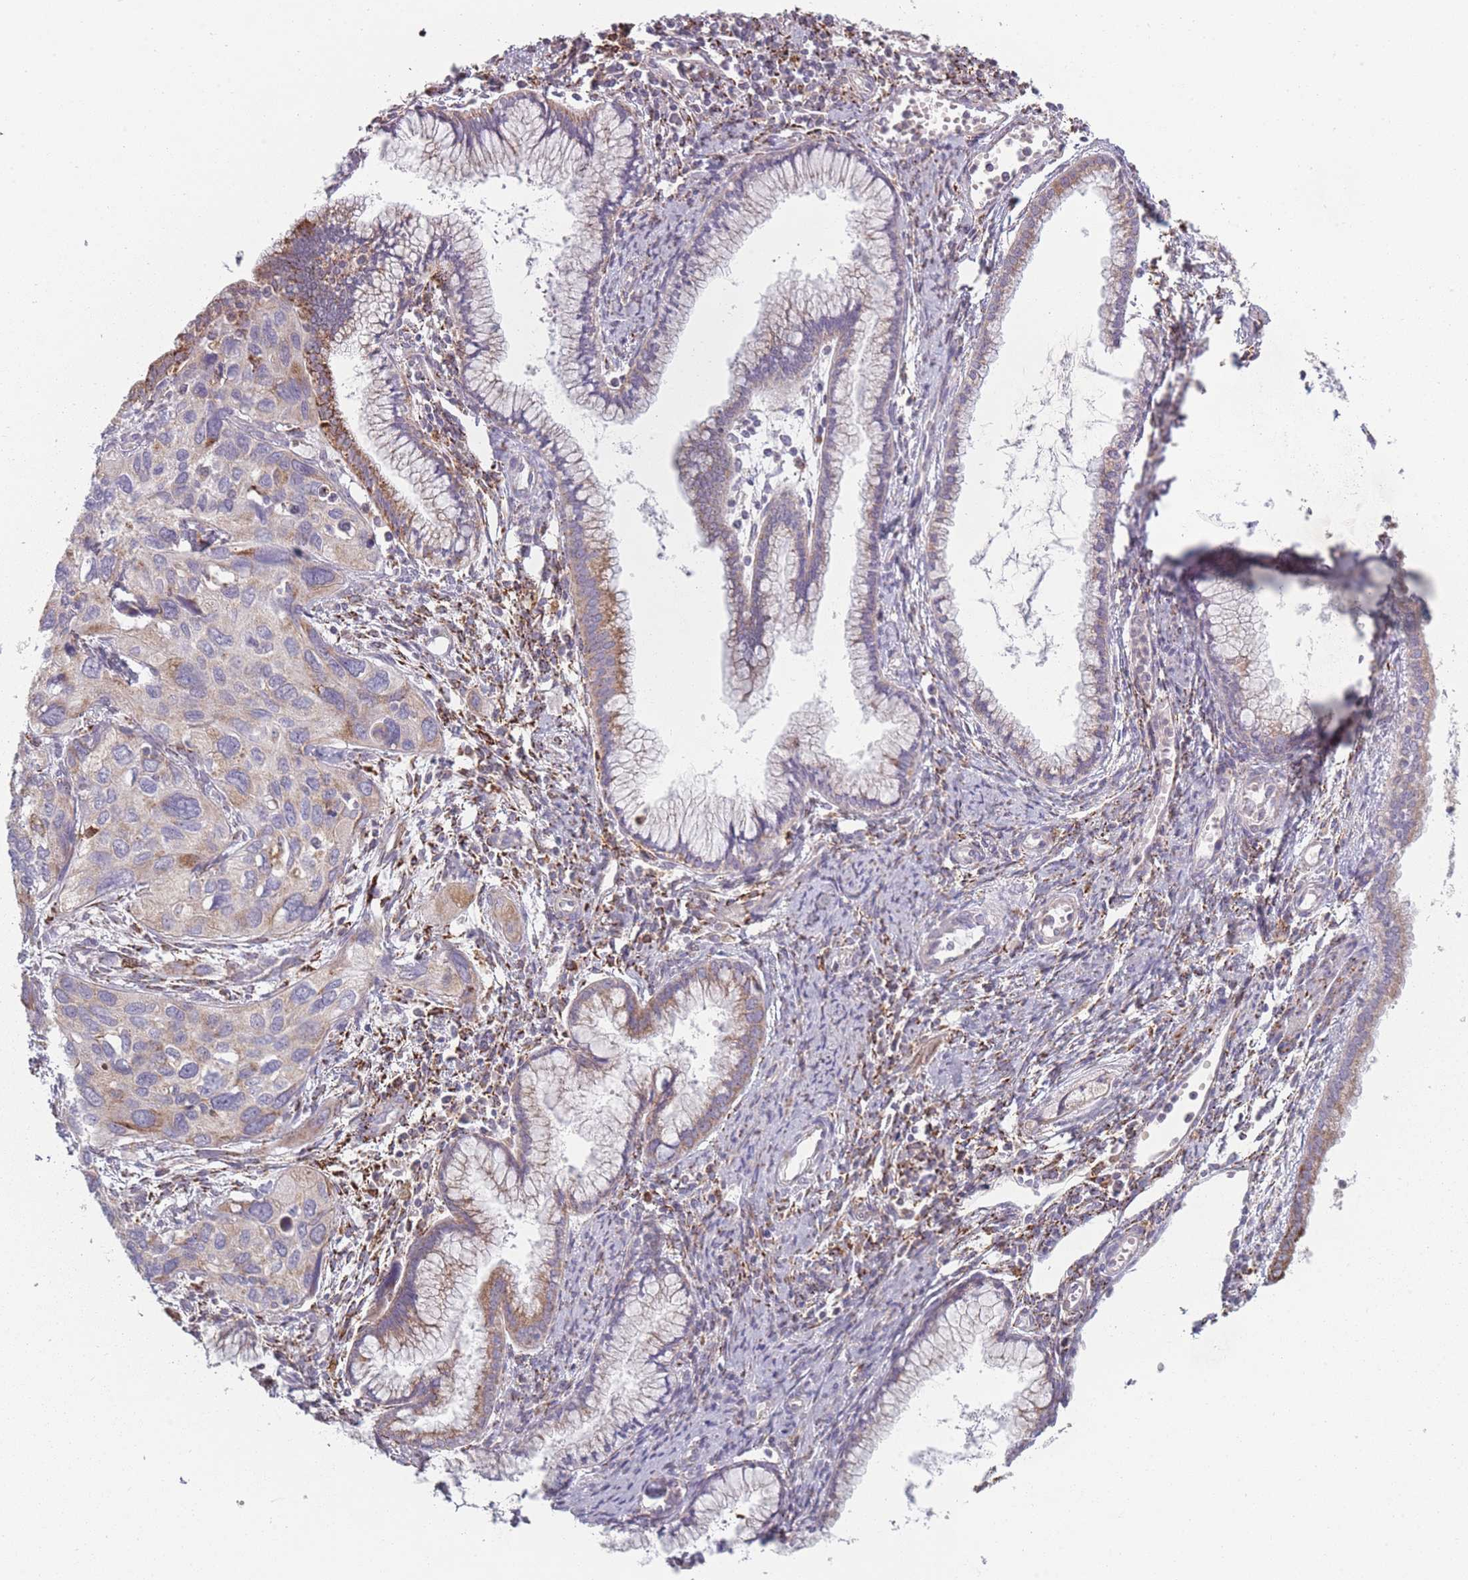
{"staining": {"intensity": "moderate", "quantity": "25%-75%", "location": "cytoplasmic/membranous"}, "tissue": "cervical cancer", "cell_type": "Tumor cells", "image_type": "cancer", "snomed": [{"axis": "morphology", "description": "Squamous cell carcinoma, NOS"}, {"axis": "topography", "description": "Cervix"}], "caption": "A micrograph of squamous cell carcinoma (cervical) stained for a protein exhibits moderate cytoplasmic/membranous brown staining in tumor cells.", "gene": "PEX11B", "patient": {"sex": "female", "age": 55}}